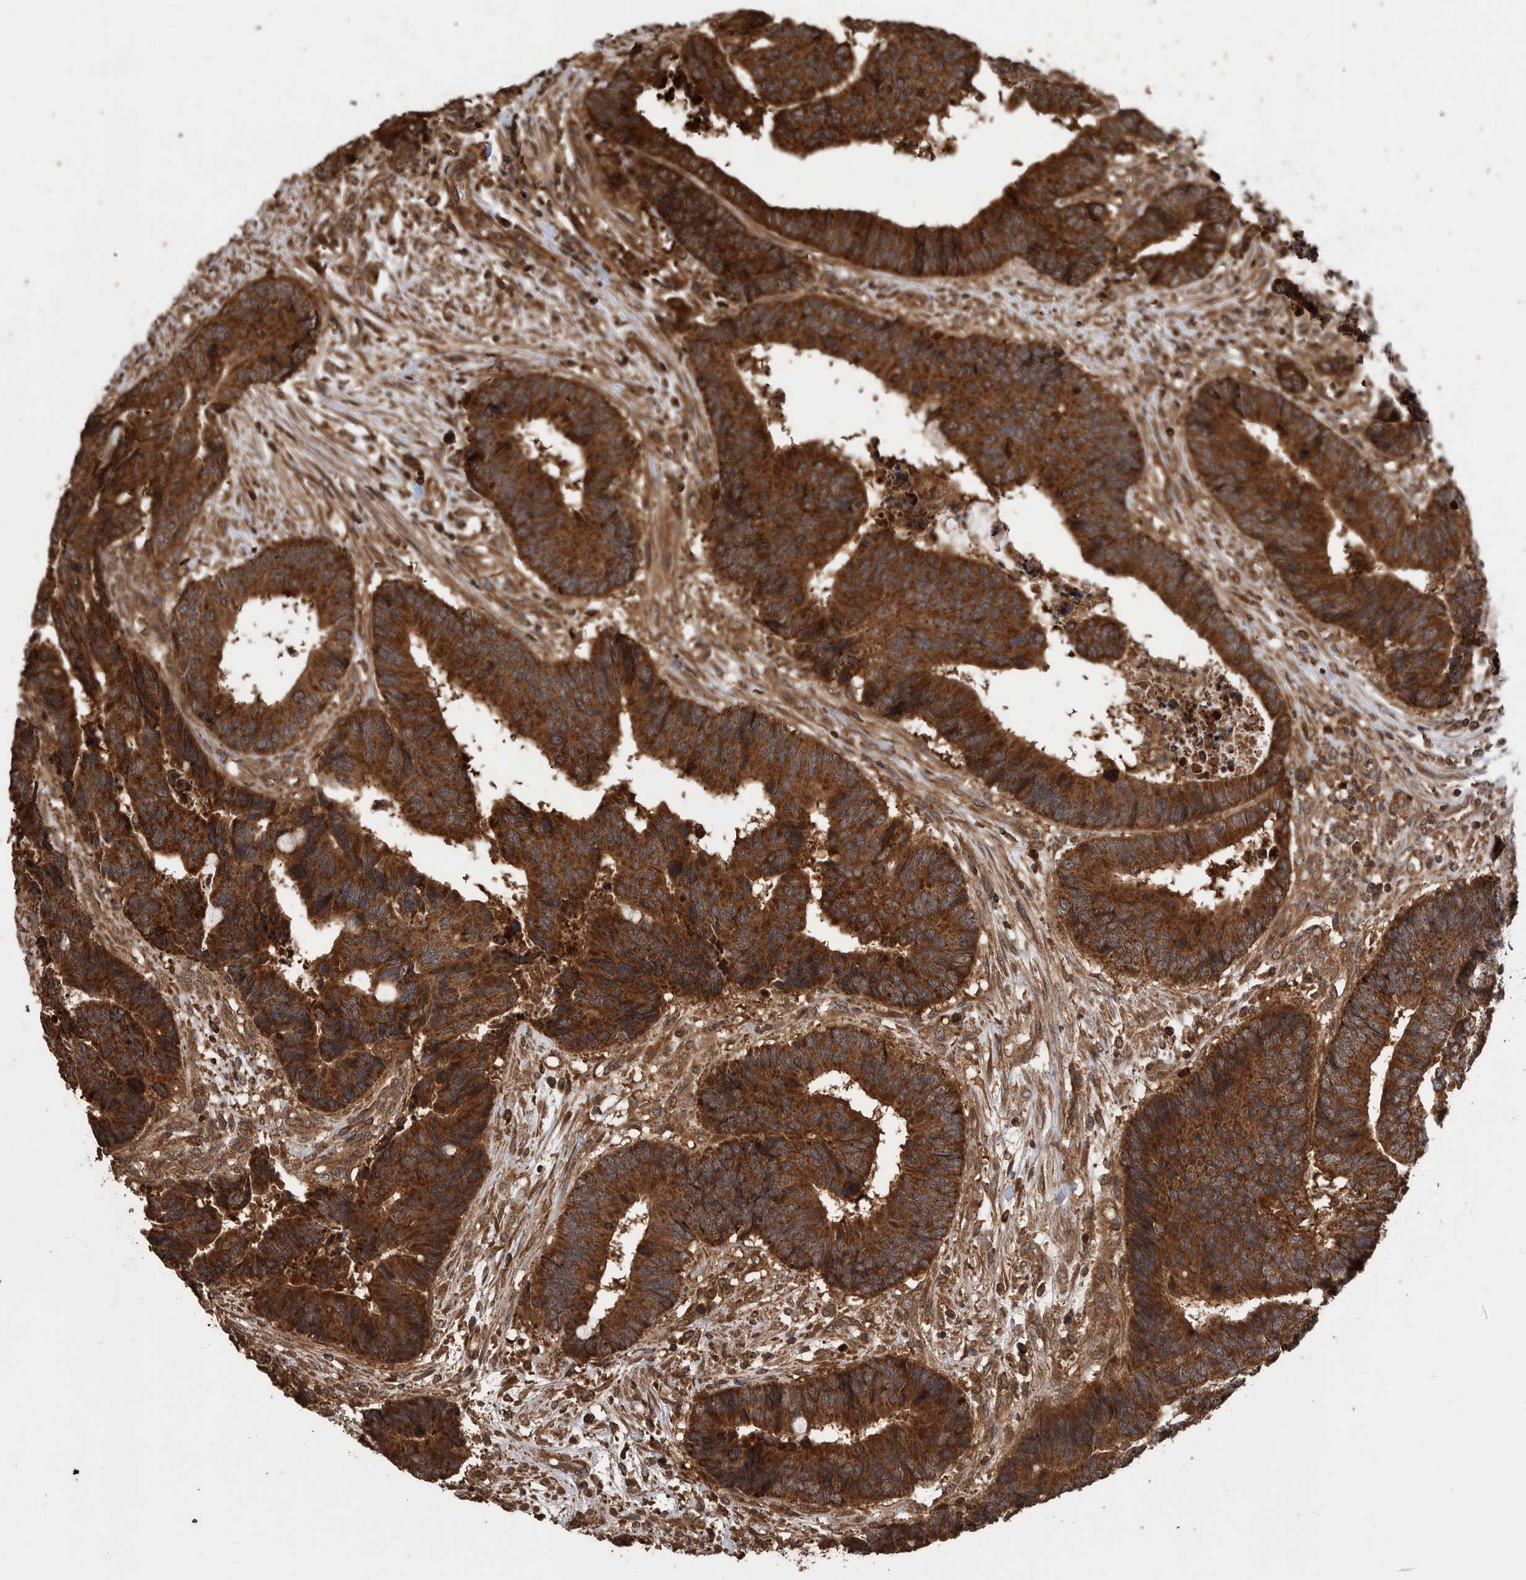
{"staining": {"intensity": "strong", "quantity": ">75%", "location": "cytoplasmic/membranous"}, "tissue": "colorectal cancer", "cell_type": "Tumor cells", "image_type": "cancer", "snomed": [{"axis": "morphology", "description": "Adenocarcinoma, NOS"}, {"axis": "topography", "description": "Rectum"}], "caption": "Immunohistochemistry (IHC) photomicrograph of neoplastic tissue: human colorectal adenocarcinoma stained using immunohistochemistry displays high levels of strong protein expression localized specifically in the cytoplasmic/membranous of tumor cells, appearing as a cytoplasmic/membranous brown color.", "gene": "TRIM16", "patient": {"sex": "male", "age": 84}}